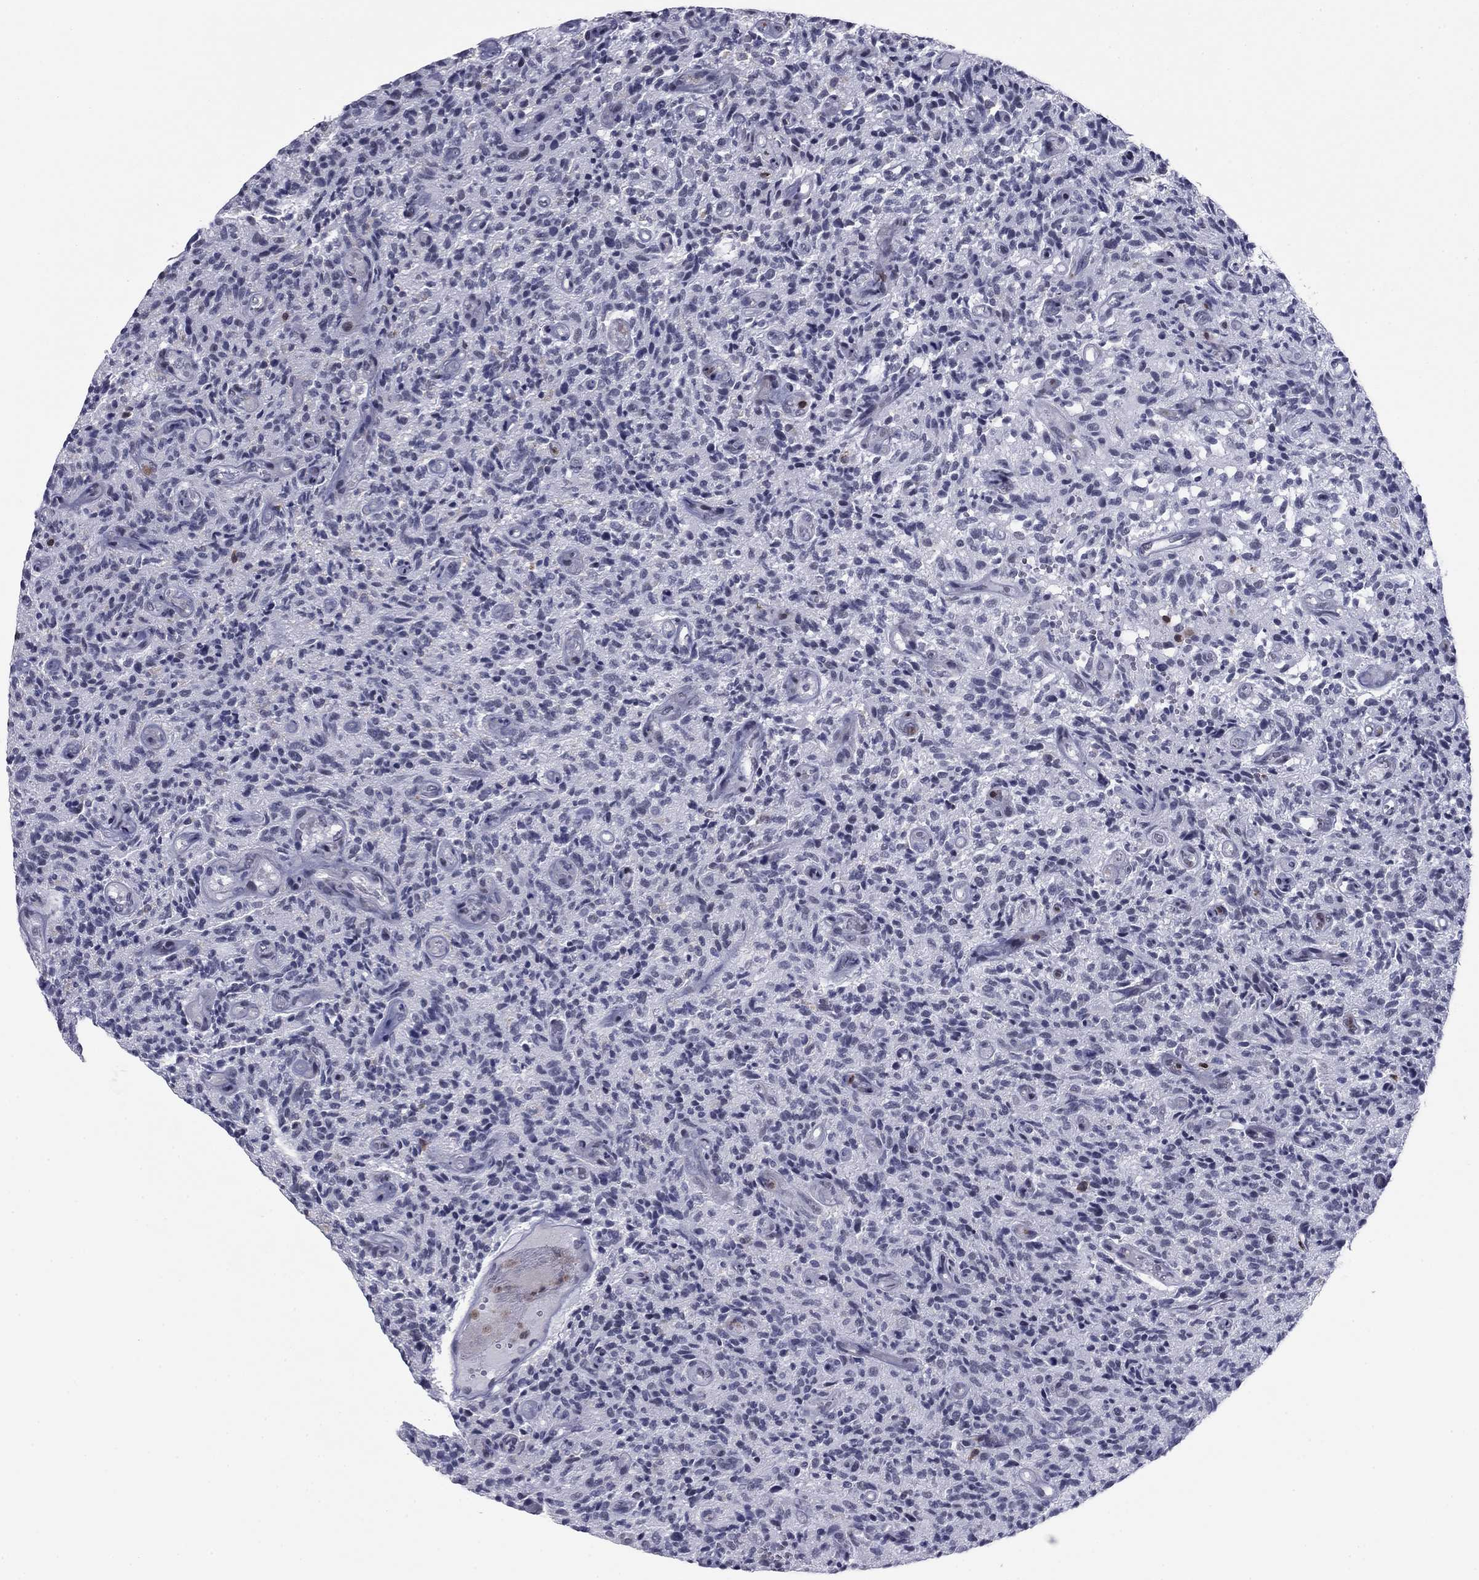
{"staining": {"intensity": "negative", "quantity": "none", "location": "none"}, "tissue": "glioma", "cell_type": "Tumor cells", "image_type": "cancer", "snomed": [{"axis": "morphology", "description": "Glioma, malignant, High grade"}, {"axis": "topography", "description": "Brain"}], "caption": "DAB (3,3'-diaminobenzidine) immunohistochemical staining of human glioma reveals no significant expression in tumor cells.", "gene": "ARHGAP27", "patient": {"sex": "male", "age": 64}}